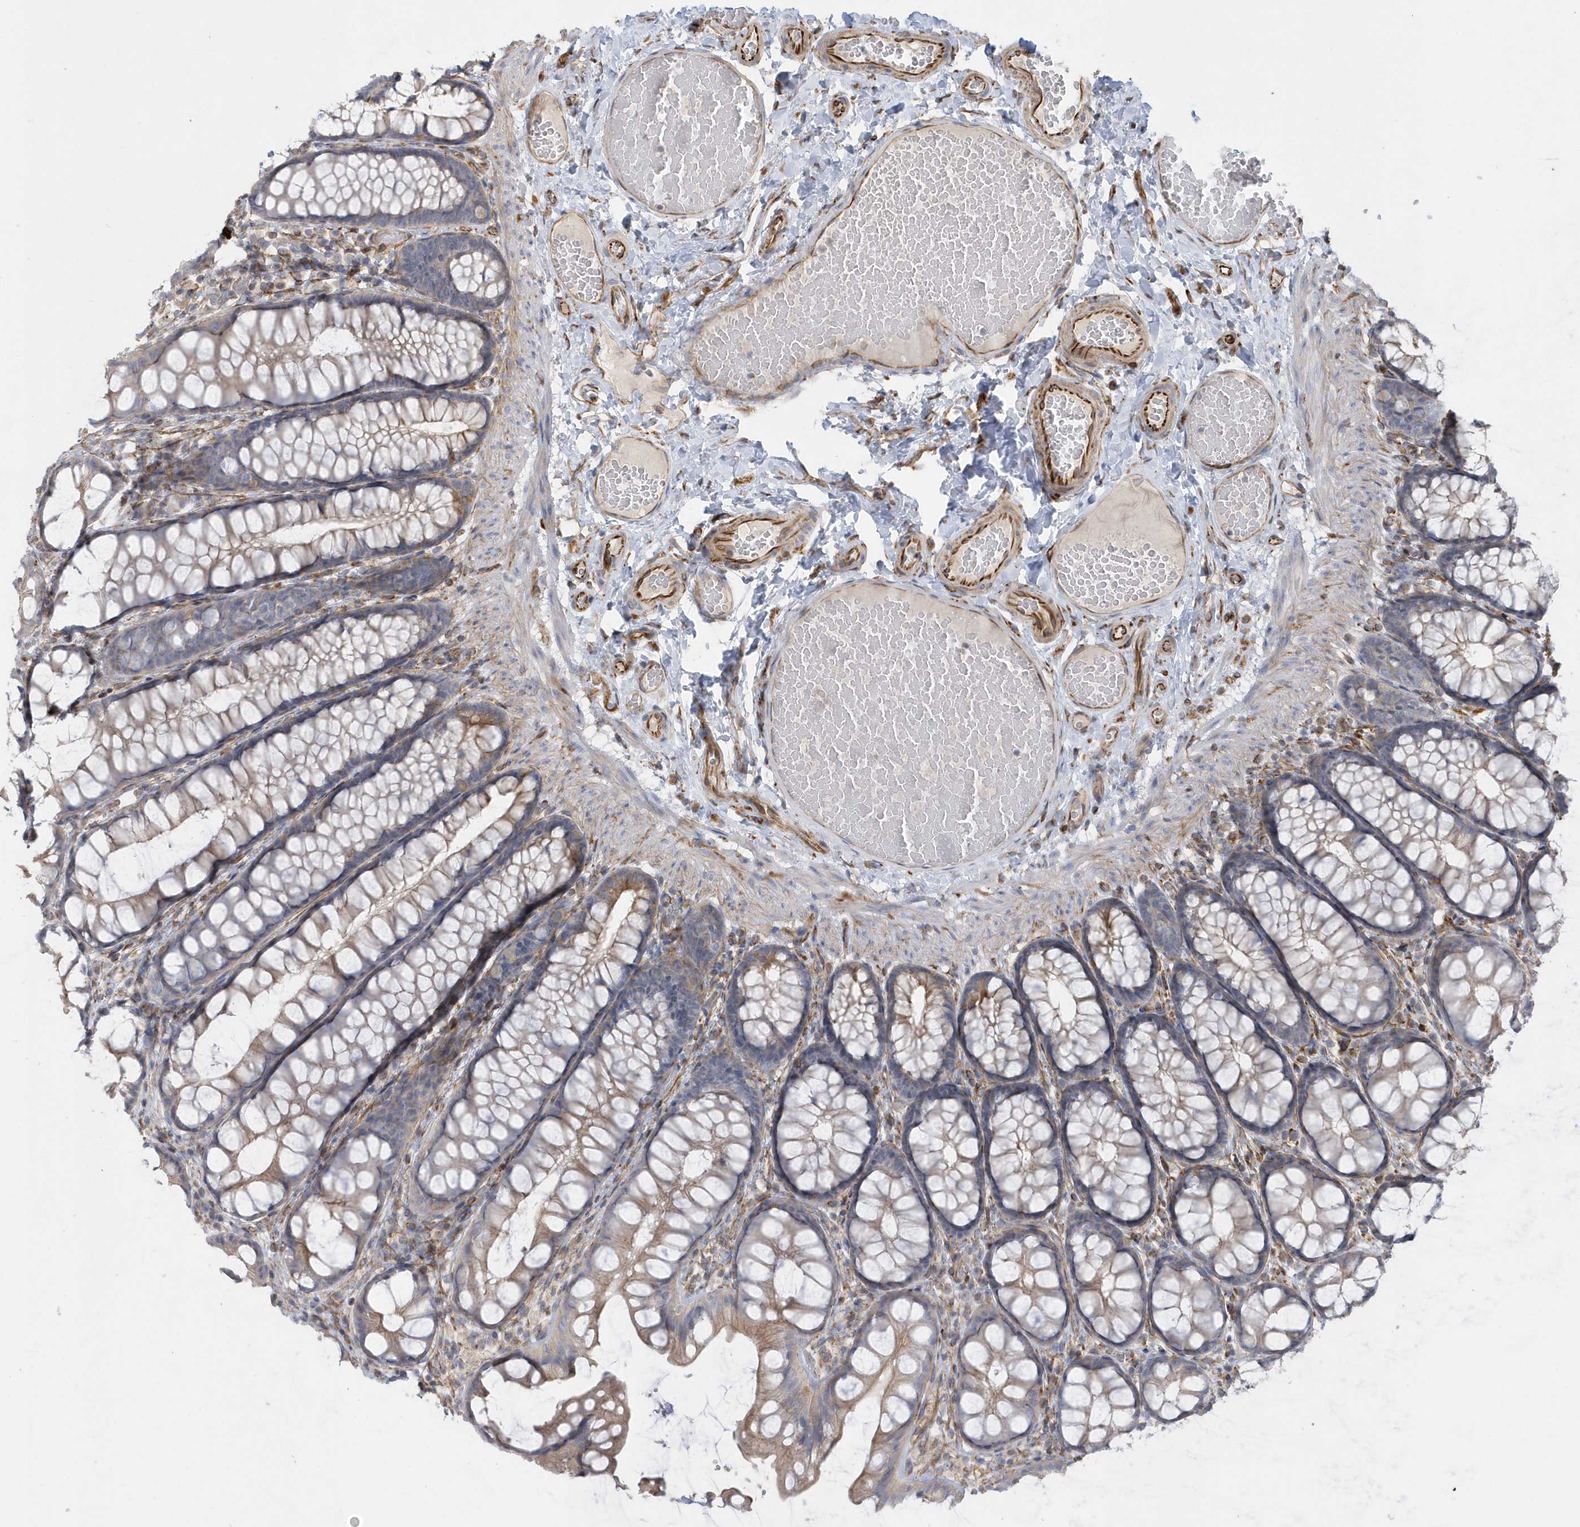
{"staining": {"intensity": "moderate", "quantity": ">75%", "location": "cytoplasmic/membranous"}, "tissue": "colon", "cell_type": "Endothelial cells", "image_type": "normal", "snomed": [{"axis": "morphology", "description": "Normal tissue, NOS"}, {"axis": "topography", "description": "Colon"}], "caption": "Benign colon reveals moderate cytoplasmic/membranous expression in about >75% of endothelial cells, visualized by immunohistochemistry. The staining was performed using DAB (3,3'-diaminobenzidine), with brown indicating positive protein expression. Nuclei are stained blue with hematoxylin.", "gene": "RAB17", "patient": {"sex": "male", "age": 47}}